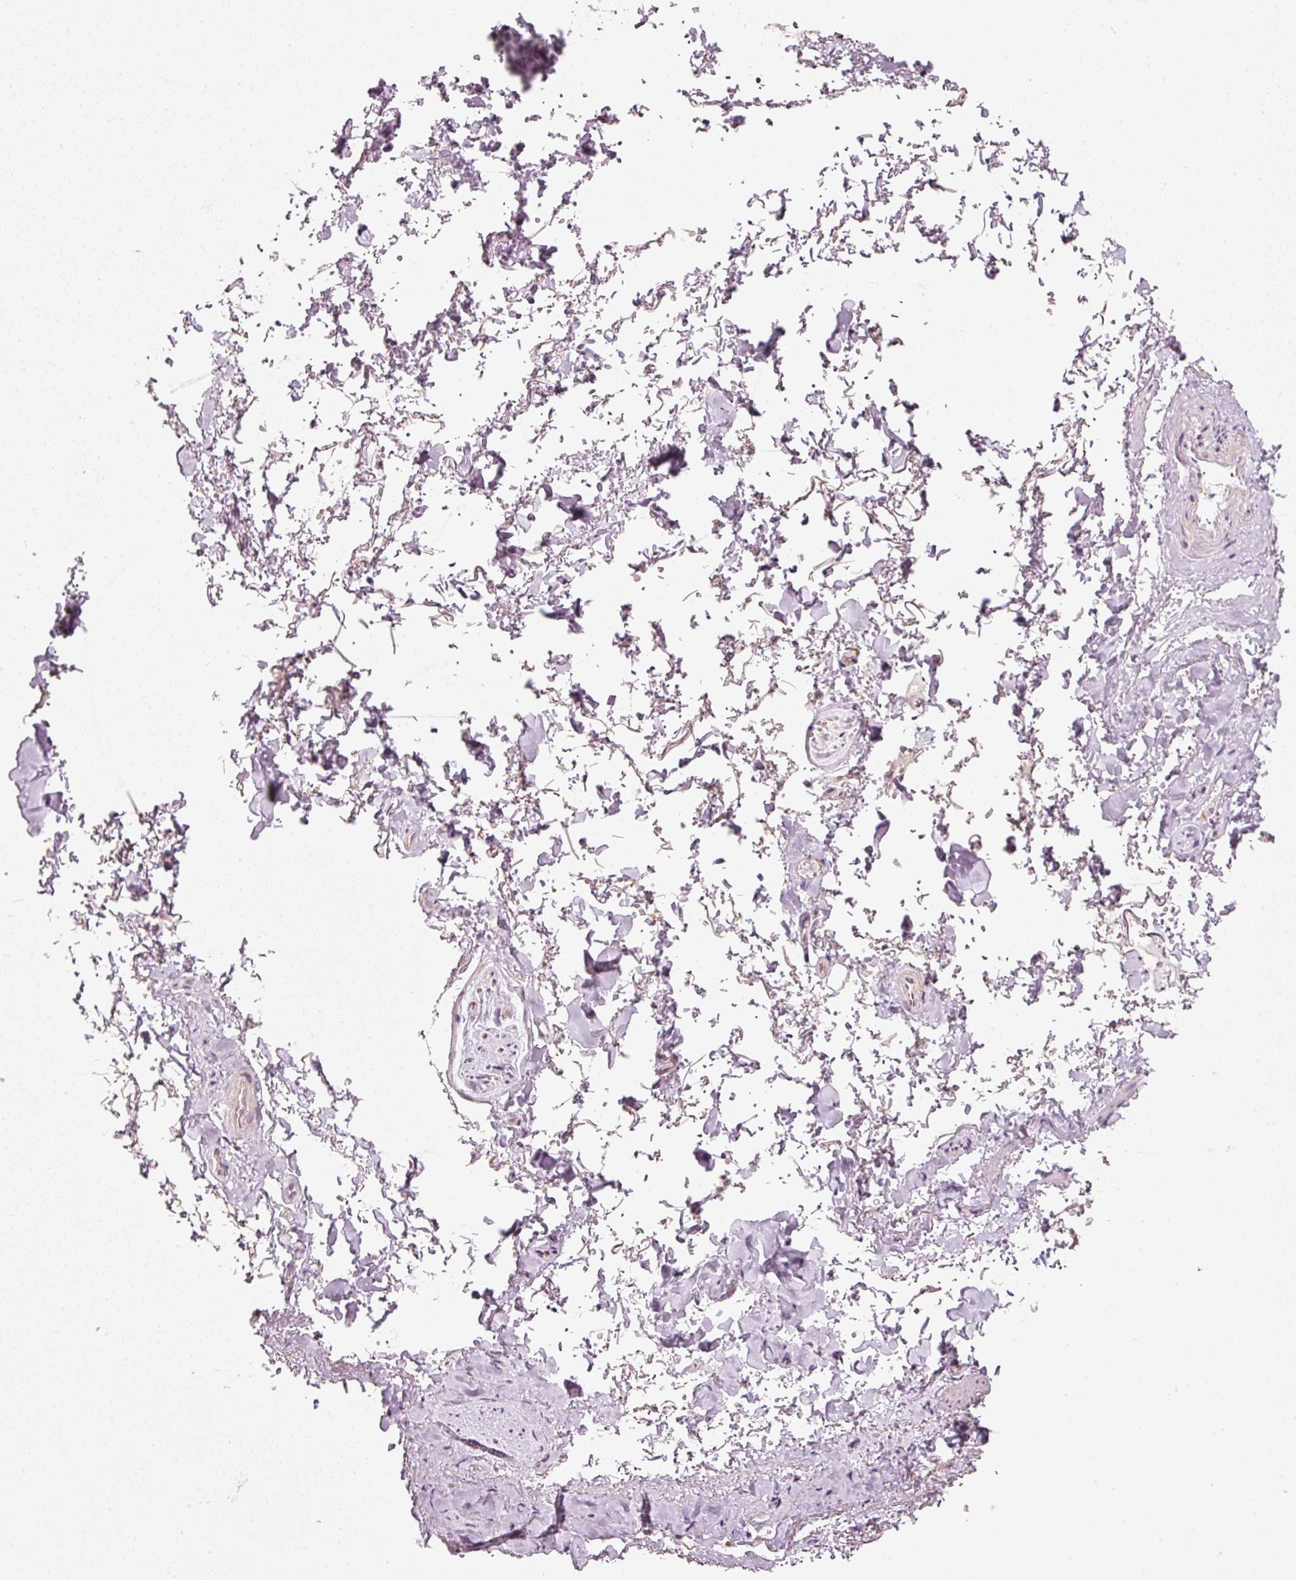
{"staining": {"intensity": "weak", "quantity": "<25%", "location": "cytoplasmic/membranous"}, "tissue": "adipose tissue", "cell_type": "Adipocytes", "image_type": "normal", "snomed": [{"axis": "morphology", "description": "Normal tissue, NOS"}, {"axis": "topography", "description": "Vulva"}, {"axis": "topography", "description": "Vagina"}, {"axis": "topography", "description": "Peripheral nerve tissue"}], "caption": "A histopathology image of adipose tissue stained for a protein shows no brown staining in adipocytes. (Brightfield microscopy of DAB (3,3'-diaminobenzidine) immunohistochemistry (IHC) at high magnification).", "gene": "SLC20A1", "patient": {"sex": "female", "age": 66}}